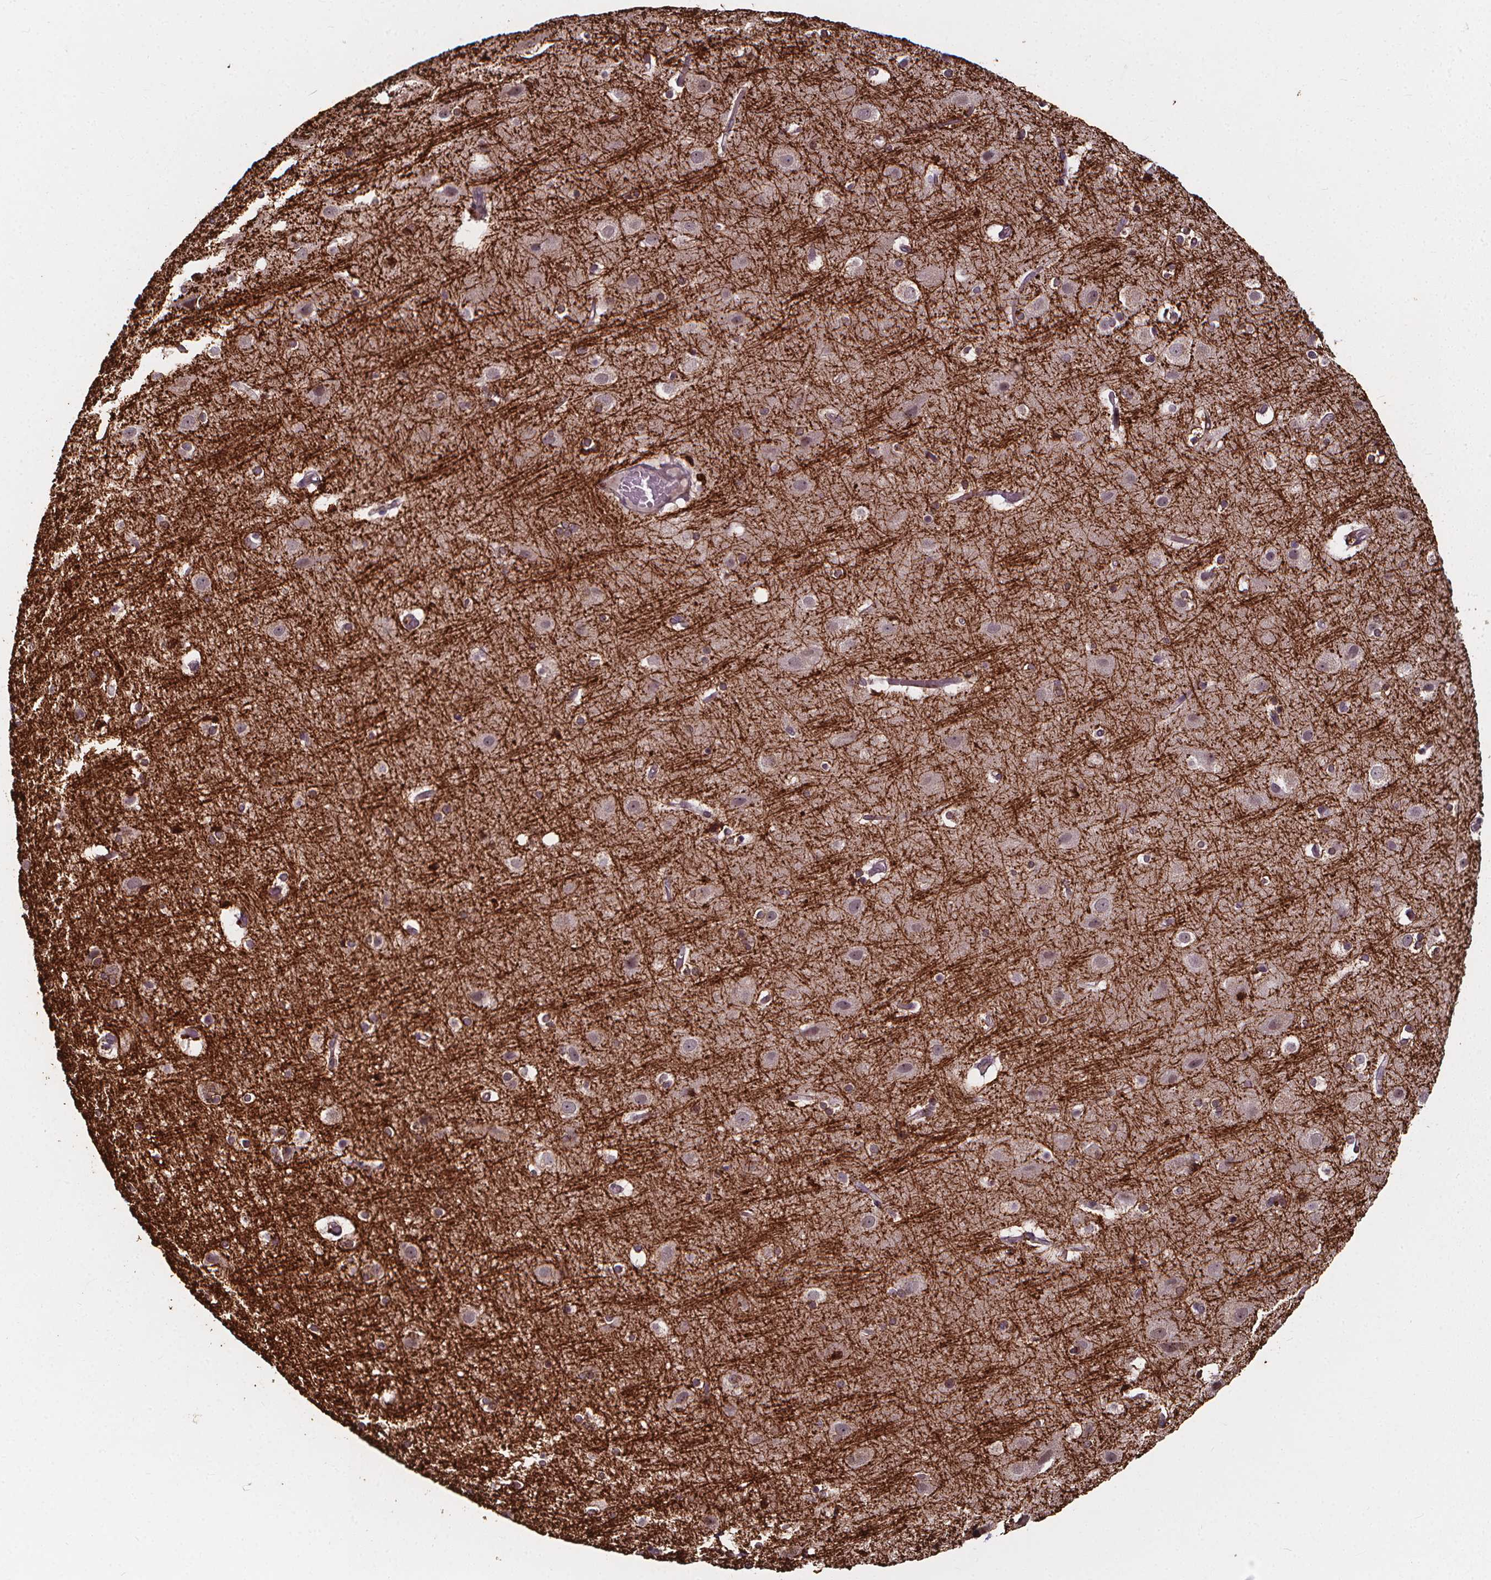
{"staining": {"intensity": "negative", "quantity": "none", "location": "none"}, "tissue": "cerebral cortex", "cell_type": "Endothelial cells", "image_type": "normal", "snomed": [{"axis": "morphology", "description": "Normal tissue, NOS"}, {"axis": "topography", "description": "Cerebral cortex"}], "caption": "Immunohistochemistry (IHC) of normal human cerebral cortex exhibits no staining in endothelial cells. The staining is performed using DAB (3,3'-diaminobenzidine) brown chromogen with nuclei counter-stained in using hematoxylin.", "gene": "DDIT3", "patient": {"sex": "female", "age": 52}}